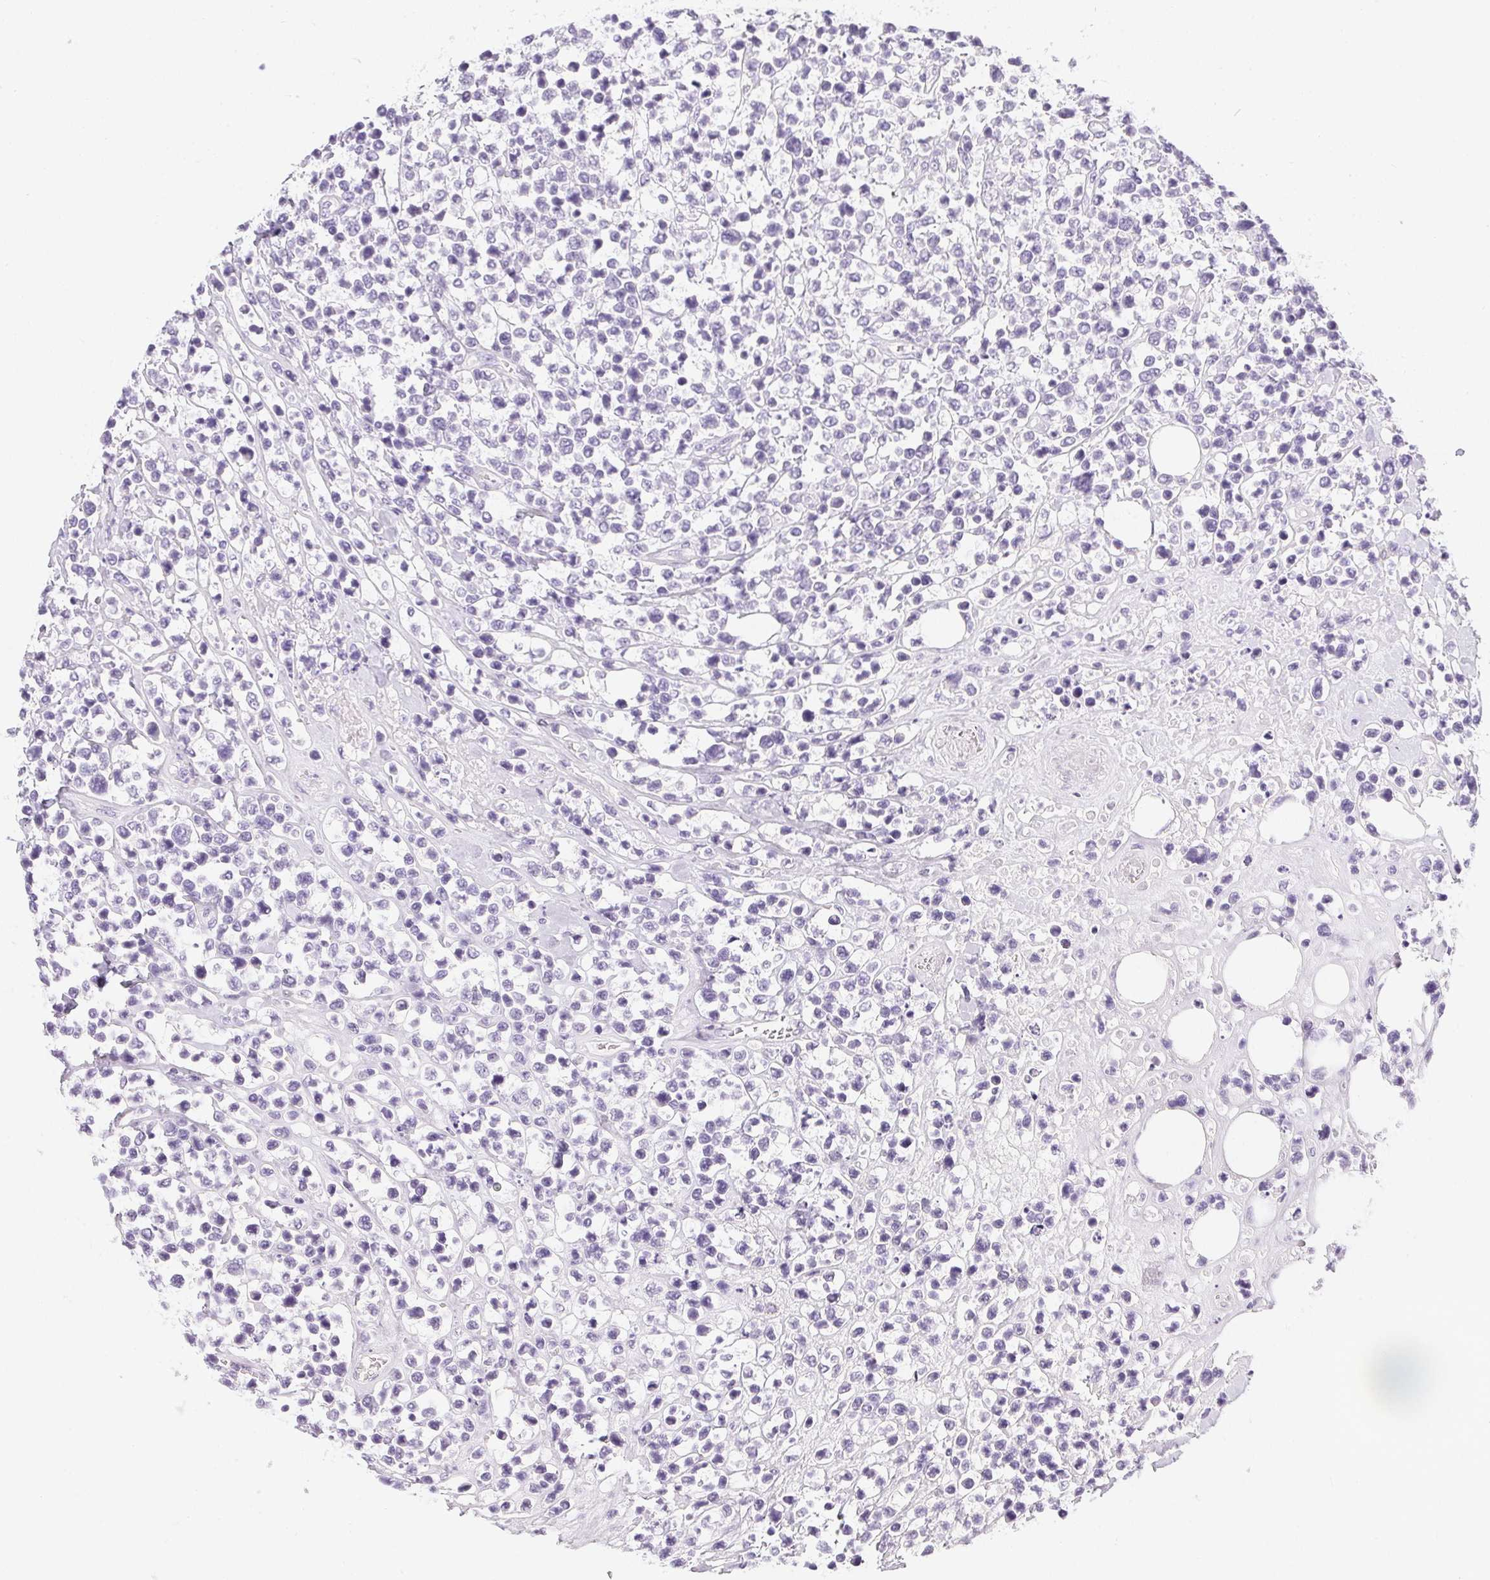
{"staining": {"intensity": "negative", "quantity": "none", "location": "none"}, "tissue": "lymphoma", "cell_type": "Tumor cells", "image_type": "cancer", "snomed": [{"axis": "morphology", "description": "Malignant lymphoma, non-Hodgkin's type, High grade"}, {"axis": "topography", "description": "Soft tissue"}], "caption": "The photomicrograph displays no staining of tumor cells in high-grade malignant lymphoma, non-Hodgkin's type.", "gene": "PPY", "patient": {"sex": "female", "age": 56}}